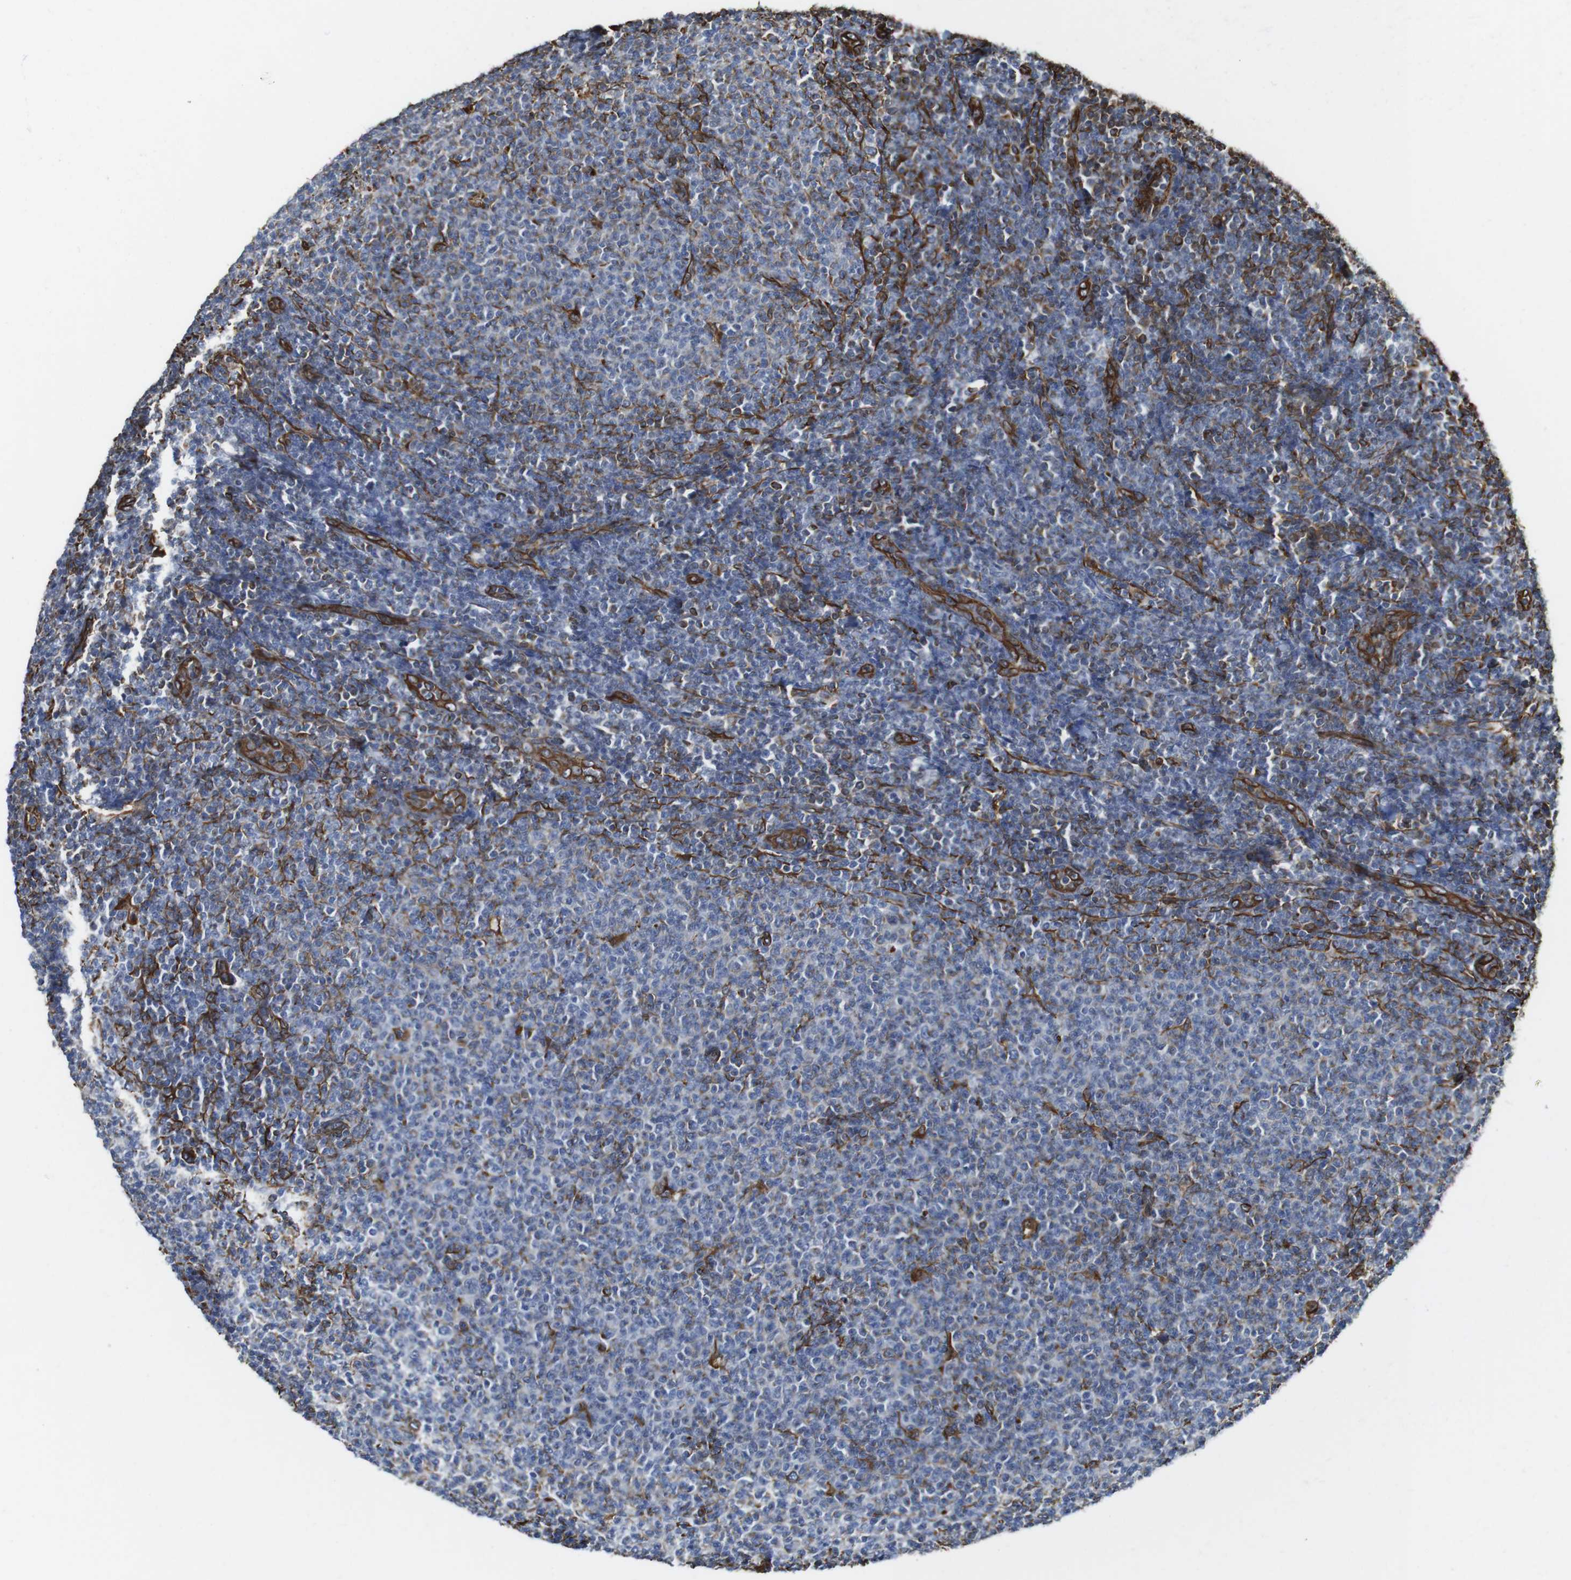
{"staining": {"intensity": "weak", "quantity": "<25%", "location": "cytoplasmic/membranous"}, "tissue": "lymphoma", "cell_type": "Tumor cells", "image_type": "cancer", "snomed": [{"axis": "morphology", "description": "Malignant lymphoma, non-Hodgkin's type, Low grade"}, {"axis": "topography", "description": "Lymph node"}], "caption": "Image shows no significant protein staining in tumor cells of low-grade malignant lymphoma, non-Hodgkin's type. The staining is performed using DAB brown chromogen with nuclei counter-stained in using hematoxylin.", "gene": "RALGPS1", "patient": {"sex": "male", "age": 66}}